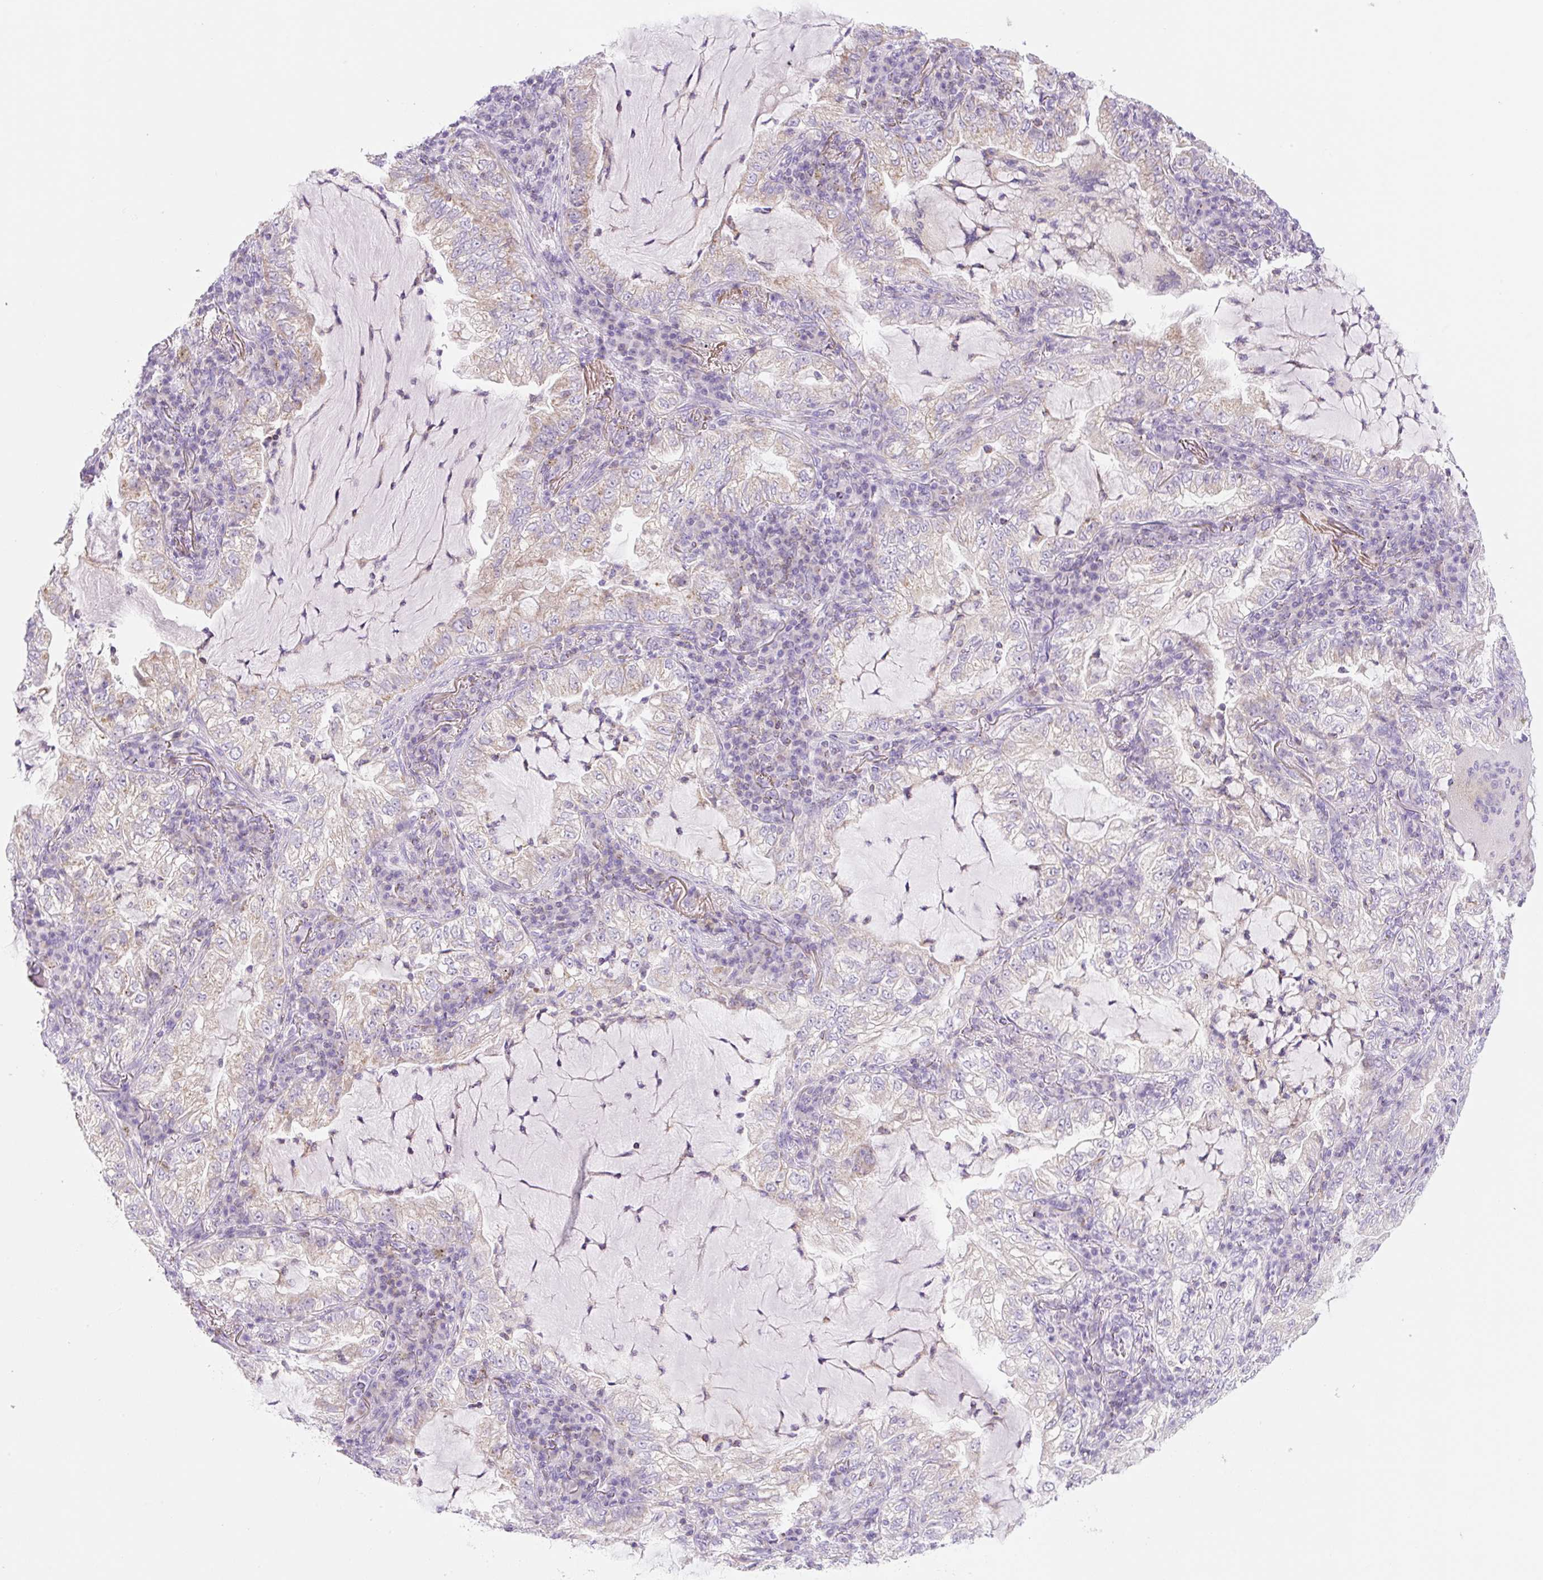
{"staining": {"intensity": "weak", "quantity": "25%-75%", "location": "cytoplasmic/membranous"}, "tissue": "lung cancer", "cell_type": "Tumor cells", "image_type": "cancer", "snomed": [{"axis": "morphology", "description": "Adenocarcinoma, NOS"}, {"axis": "topography", "description": "Lung"}], "caption": "A low amount of weak cytoplasmic/membranous staining is present in about 25%-75% of tumor cells in lung cancer tissue. (Stains: DAB (3,3'-diaminobenzidine) in brown, nuclei in blue, Microscopy: brightfield microscopy at high magnification).", "gene": "FOCAD", "patient": {"sex": "female", "age": 73}}